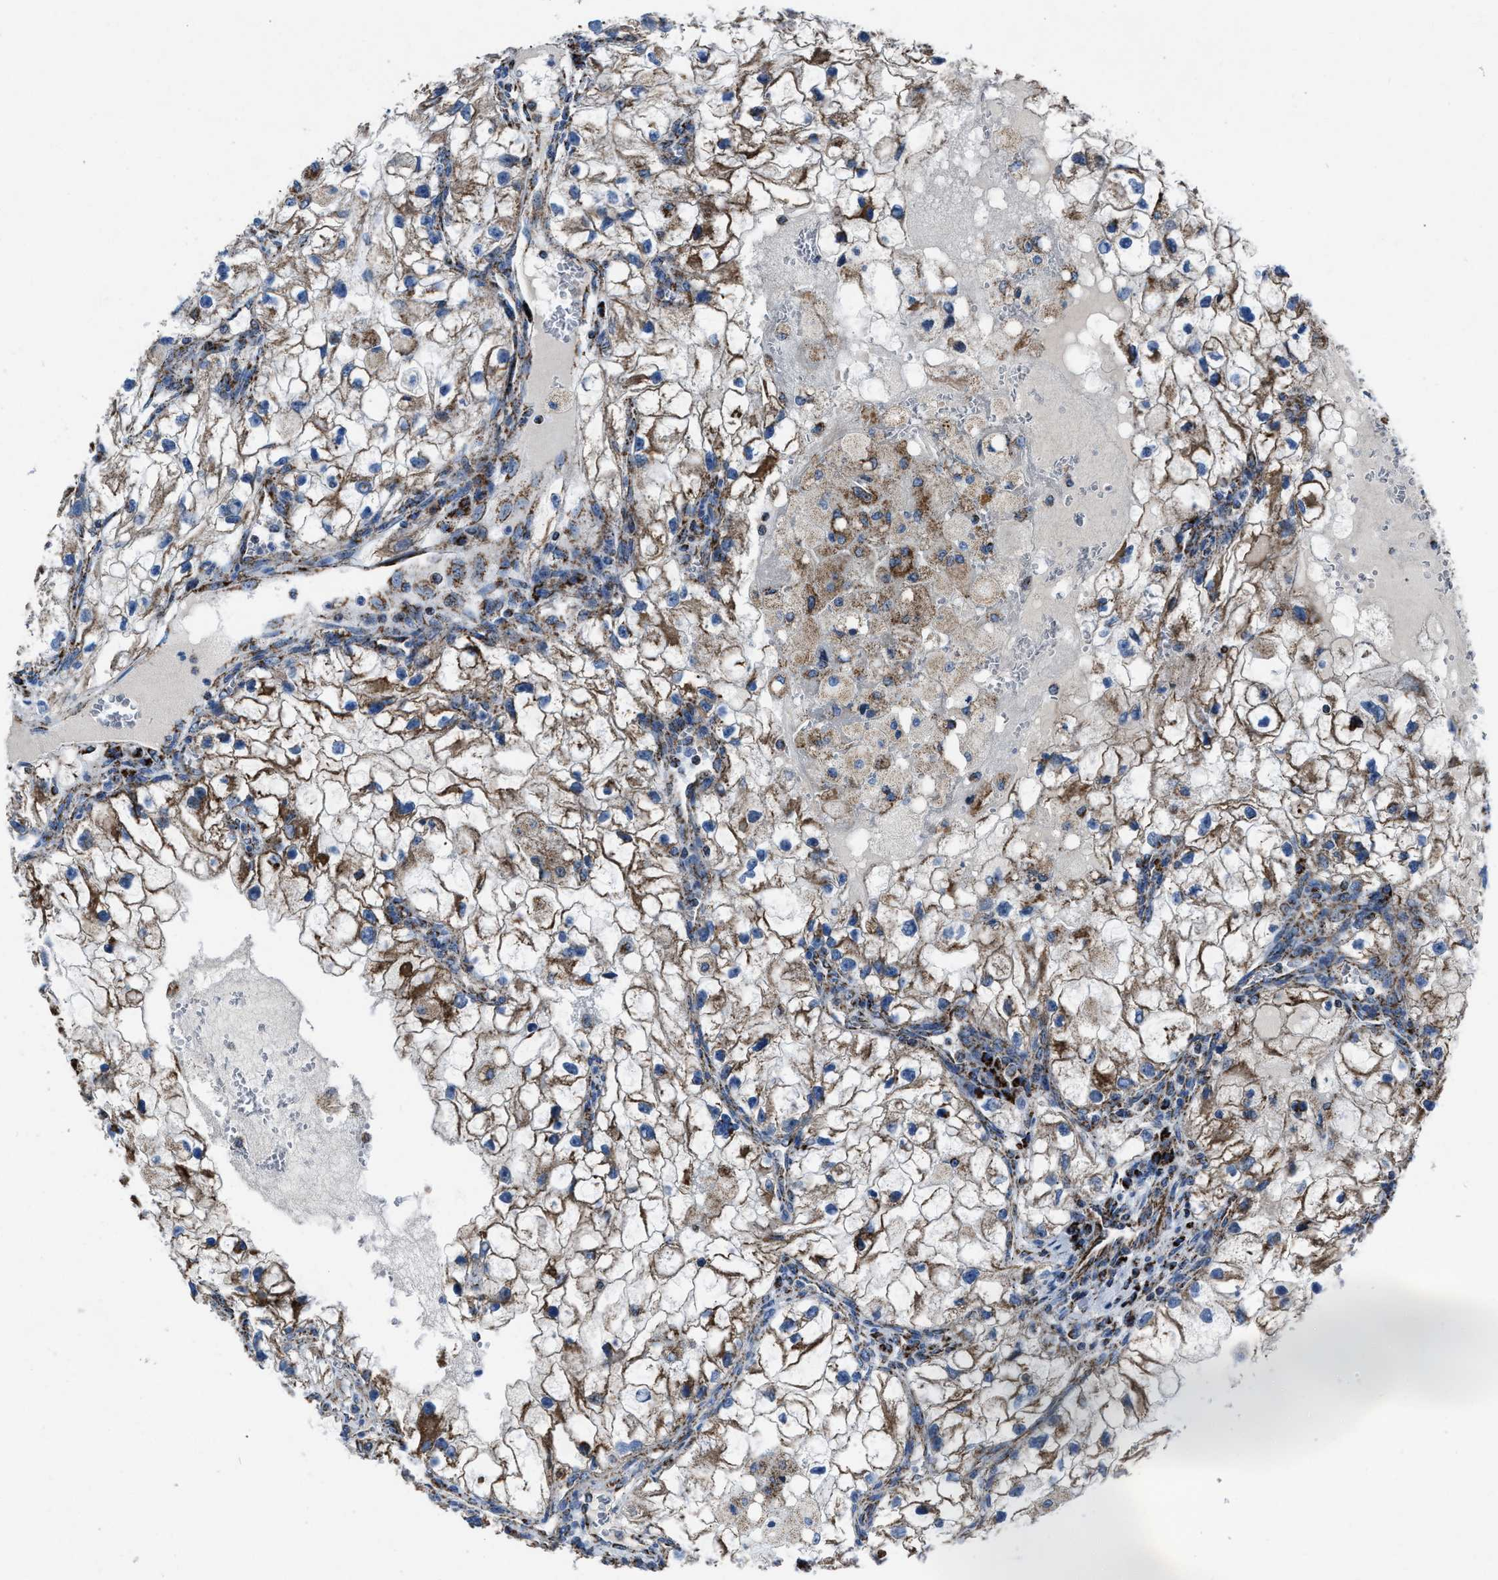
{"staining": {"intensity": "moderate", "quantity": ">75%", "location": "cytoplasmic/membranous"}, "tissue": "renal cancer", "cell_type": "Tumor cells", "image_type": "cancer", "snomed": [{"axis": "morphology", "description": "Adenocarcinoma, NOS"}, {"axis": "topography", "description": "Kidney"}], "caption": "Immunohistochemical staining of human renal adenocarcinoma shows medium levels of moderate cytoplasmic/membranous protein positivity in approximately >75% of tumor cells.", "gene": "NSD3", "patient": {"sex": "female", "age": 70}}